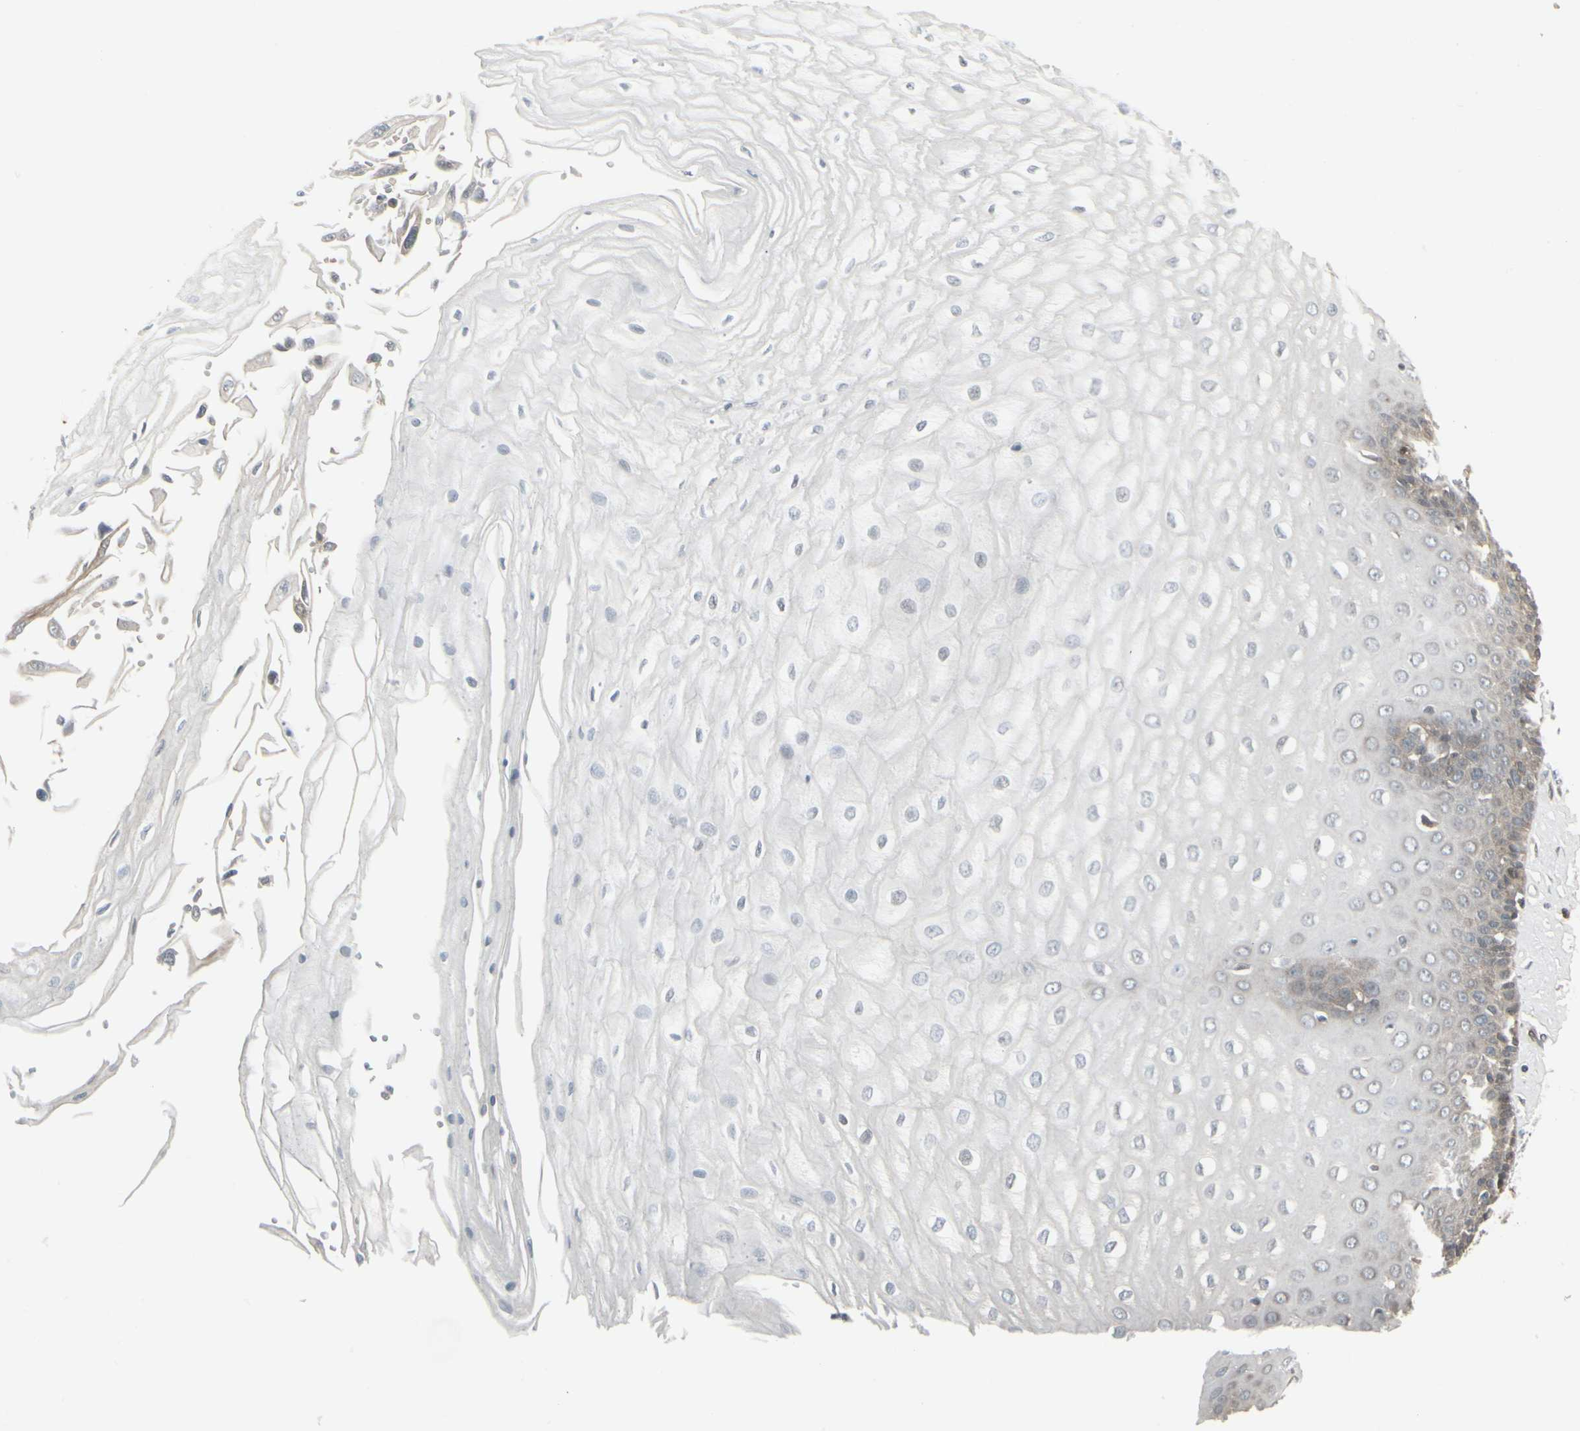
{"staining": {"intensity": "weak", "quantity": "<25%", "location": "cytoplasmic/membranous"}, "tissue": "esophagus", "cell_type": "Squamous epithelial cells", "image_type": "normal", "snomed": [{"axis": "morphology", "description": "Normal tissue, NOS"}, {"axis": "topography", "description": "Esophagus"}], "caption": "This is an immunohistochemistry micrograph of normal human esophagus. There is no expression in squamous epithelial cells.", "gene": "IGFBP6", "patient": {"sex": "male", "age": 65}}